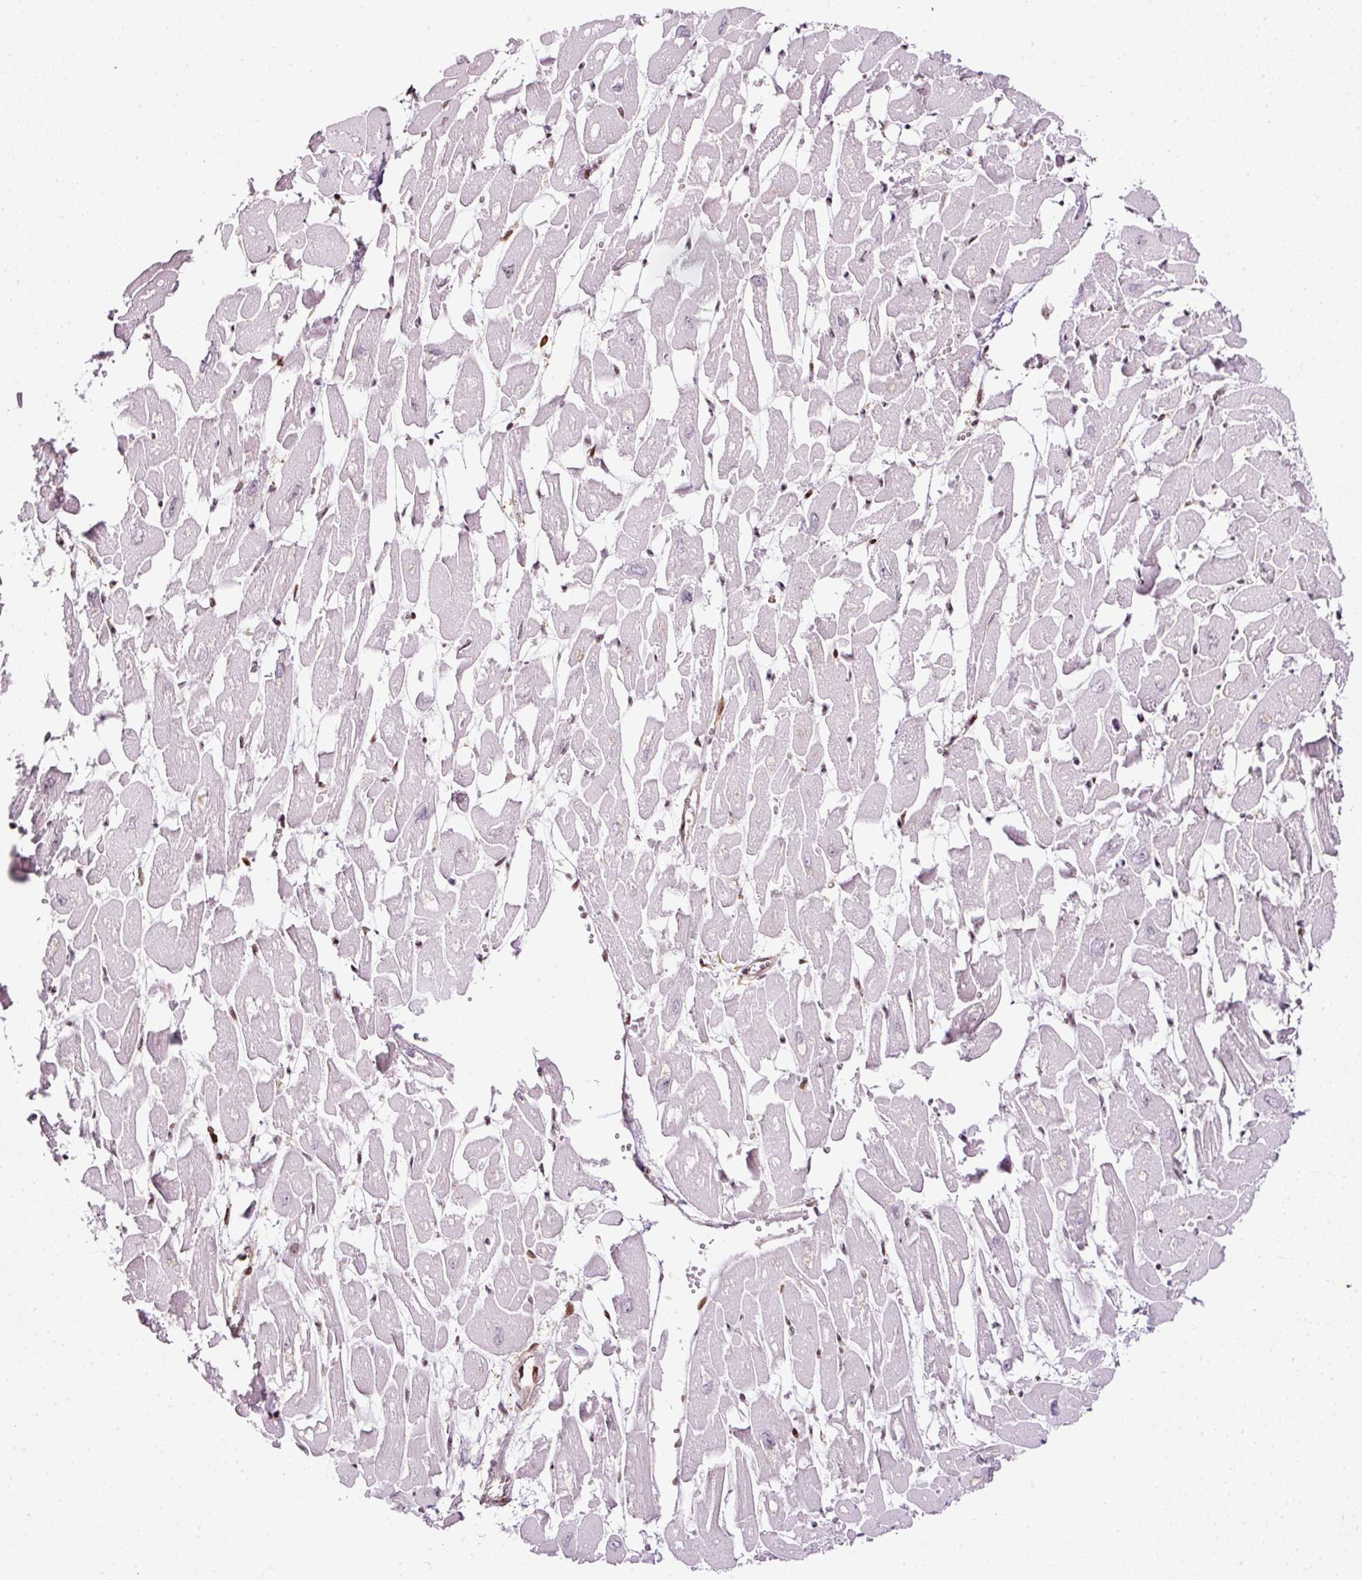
{"staining": {"intensity": "weak", "quantity": "<25%", "location": "cytoplasmic/membranous"}, "tissue": "heart muscle", "cell_type": "Cardiomyocytes", "image_type": "normal", "snomed": [{"axis": "morphology", "description": "Normal tissue, NOS"}, {"axis": "topography", "description": "Heart"}], "caption": "This histopathology image is of normal heart muscle stained with immunohistochemistry to label a protein in brown with the nuclei are counter-stained blue. There is no staining in cardiomyocytes. (Stains: DAB (3,3'-diaminobenzidine) IHC with hematoxylin counter stain, Microscopy: brightfield microscopy at high magnification).", "gene": "SCNM1", "patient": {"sex": "male", "age": 54}}